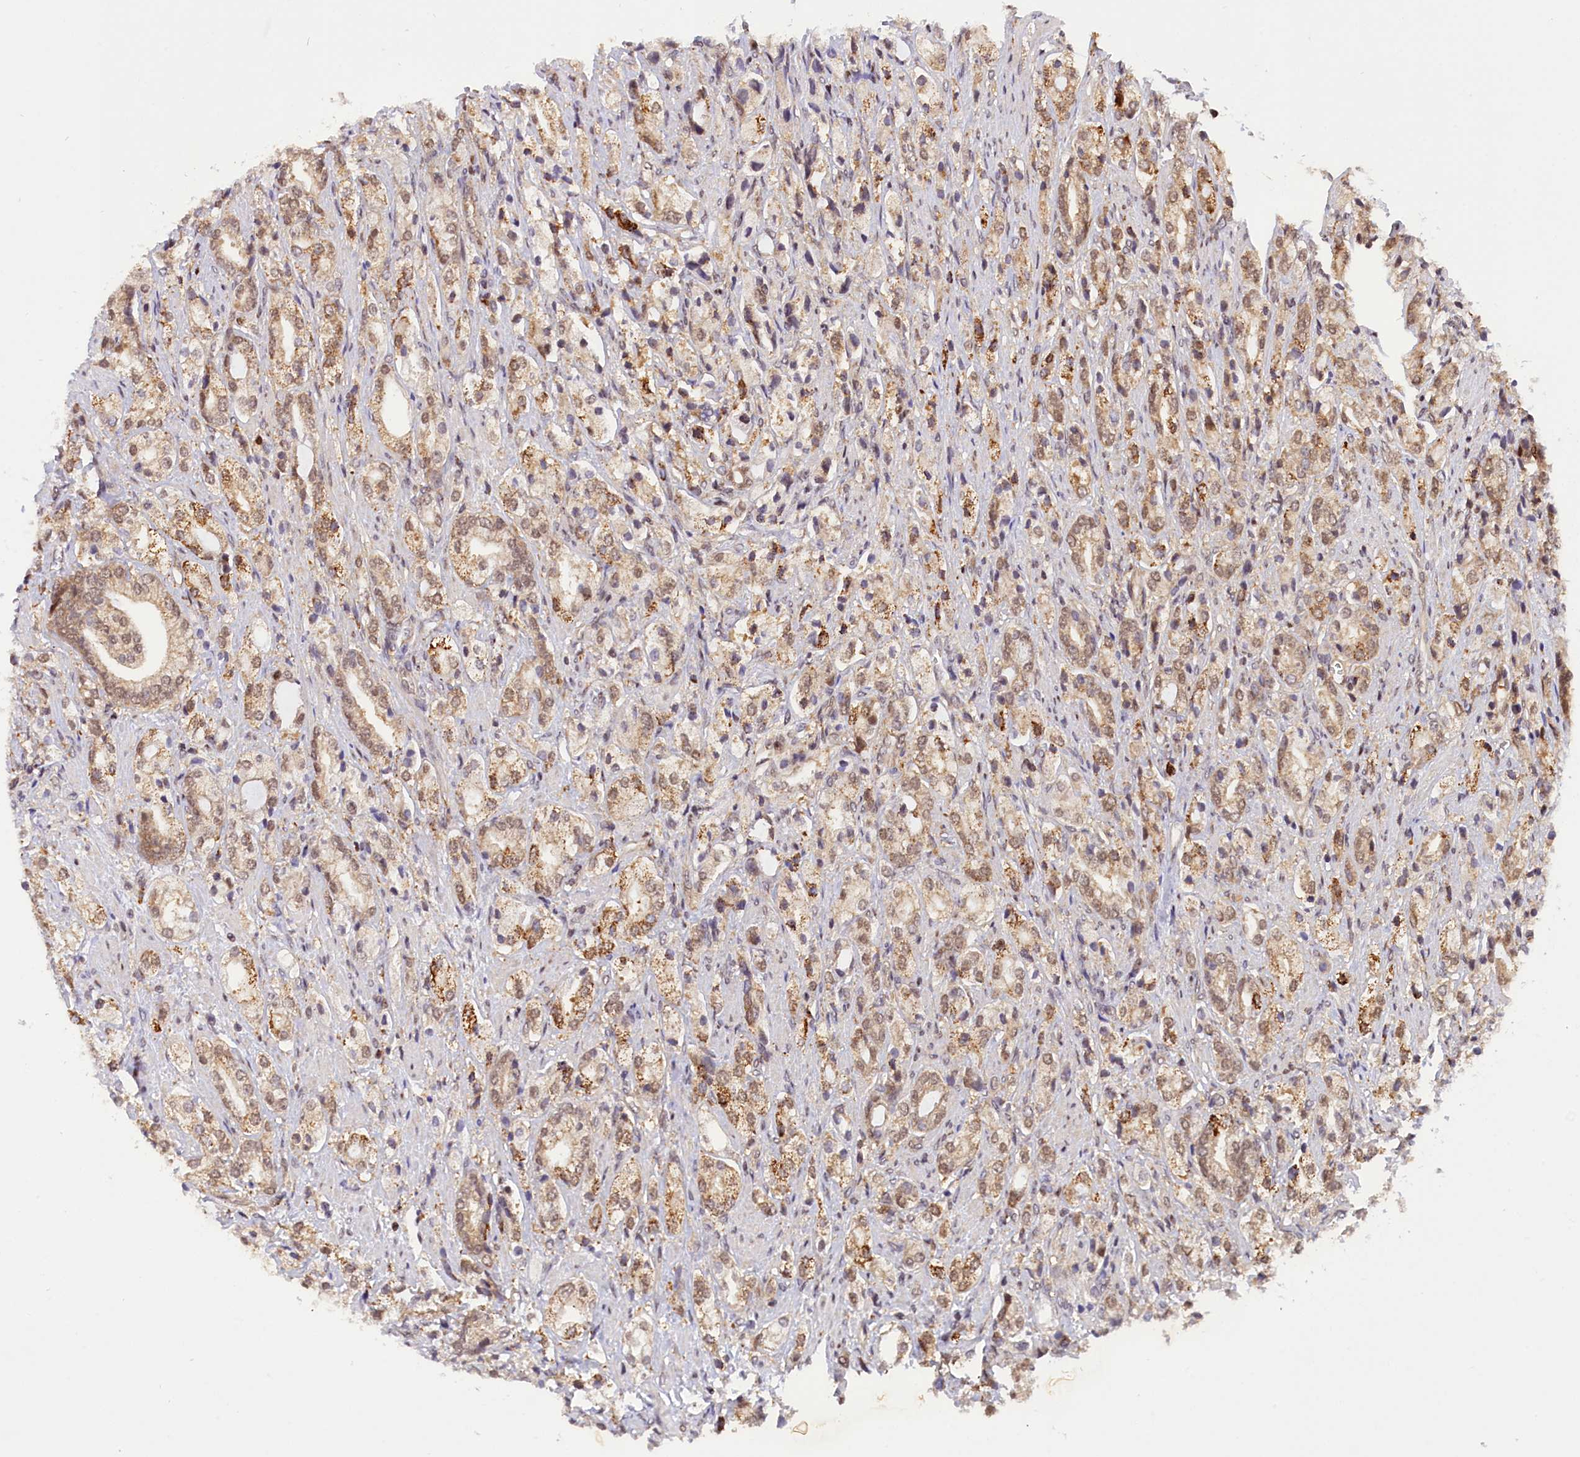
{"staining": {"intensity": "moderate", "quantity": ">75%", "location": "cytoplasmic/membranous,nuclear"}, "tissue": "prostate cancer", "cell_type": "Tumor cells", "image_type": "cancer", "snomed": [{"axis": "morphology", "description": "Adenocarcinoma, High grade"}, {"axis": "topography", "description": "Prostate"}], "caption": "Immunohistochemical staining of human high-grade adenocarcinoma (prostate) demonstrates medium levels of moderate cytoplasmic/membranous and nuclear protein staining in about >75% of tumor cells.", "gene": "SAMD4A", "patient": {"sex": "male", "age": 50}}